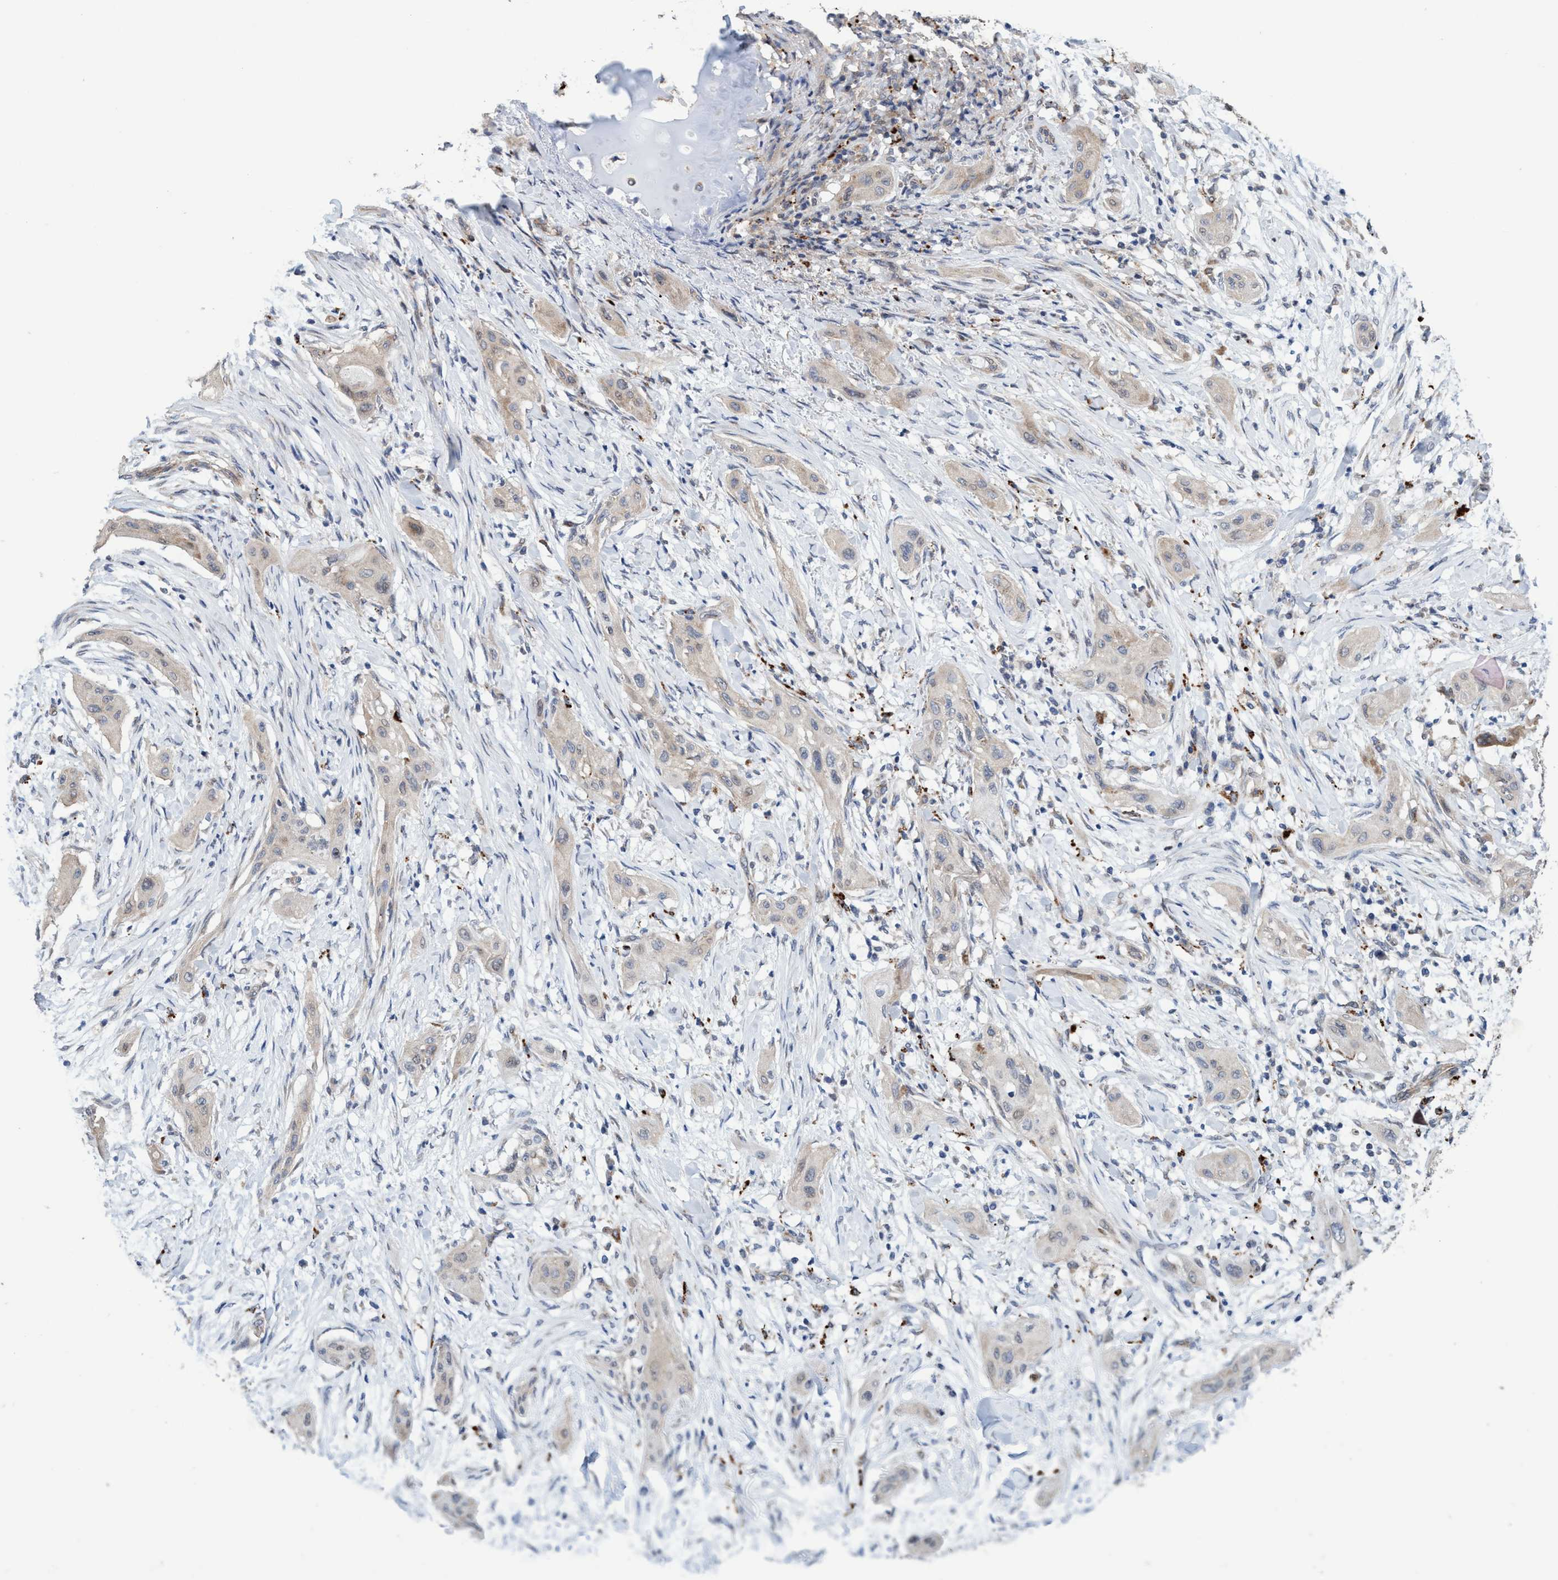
{"staining": {"intensity": "weak", "quantity": ">75%", "location": "cytoplasmic/membranous"}, "tissue": "lung cancer", "cell_type": "Tumor cells", "image_type": "cancer", "snomed": [{"axis": "morphology", "description": "Squamous cell carcinoma, NOS"}, {"axis": "topography", "description": "Lung"}], "caption": "About >75% of tumor cells in squamous cell carcinoma (lung) display weak cytoplasmic/membranous protein positivity as visualized by brown immunohistochemical staining.", "gene": "BBS9", "patient": {"sex": "female", "age": 47}}